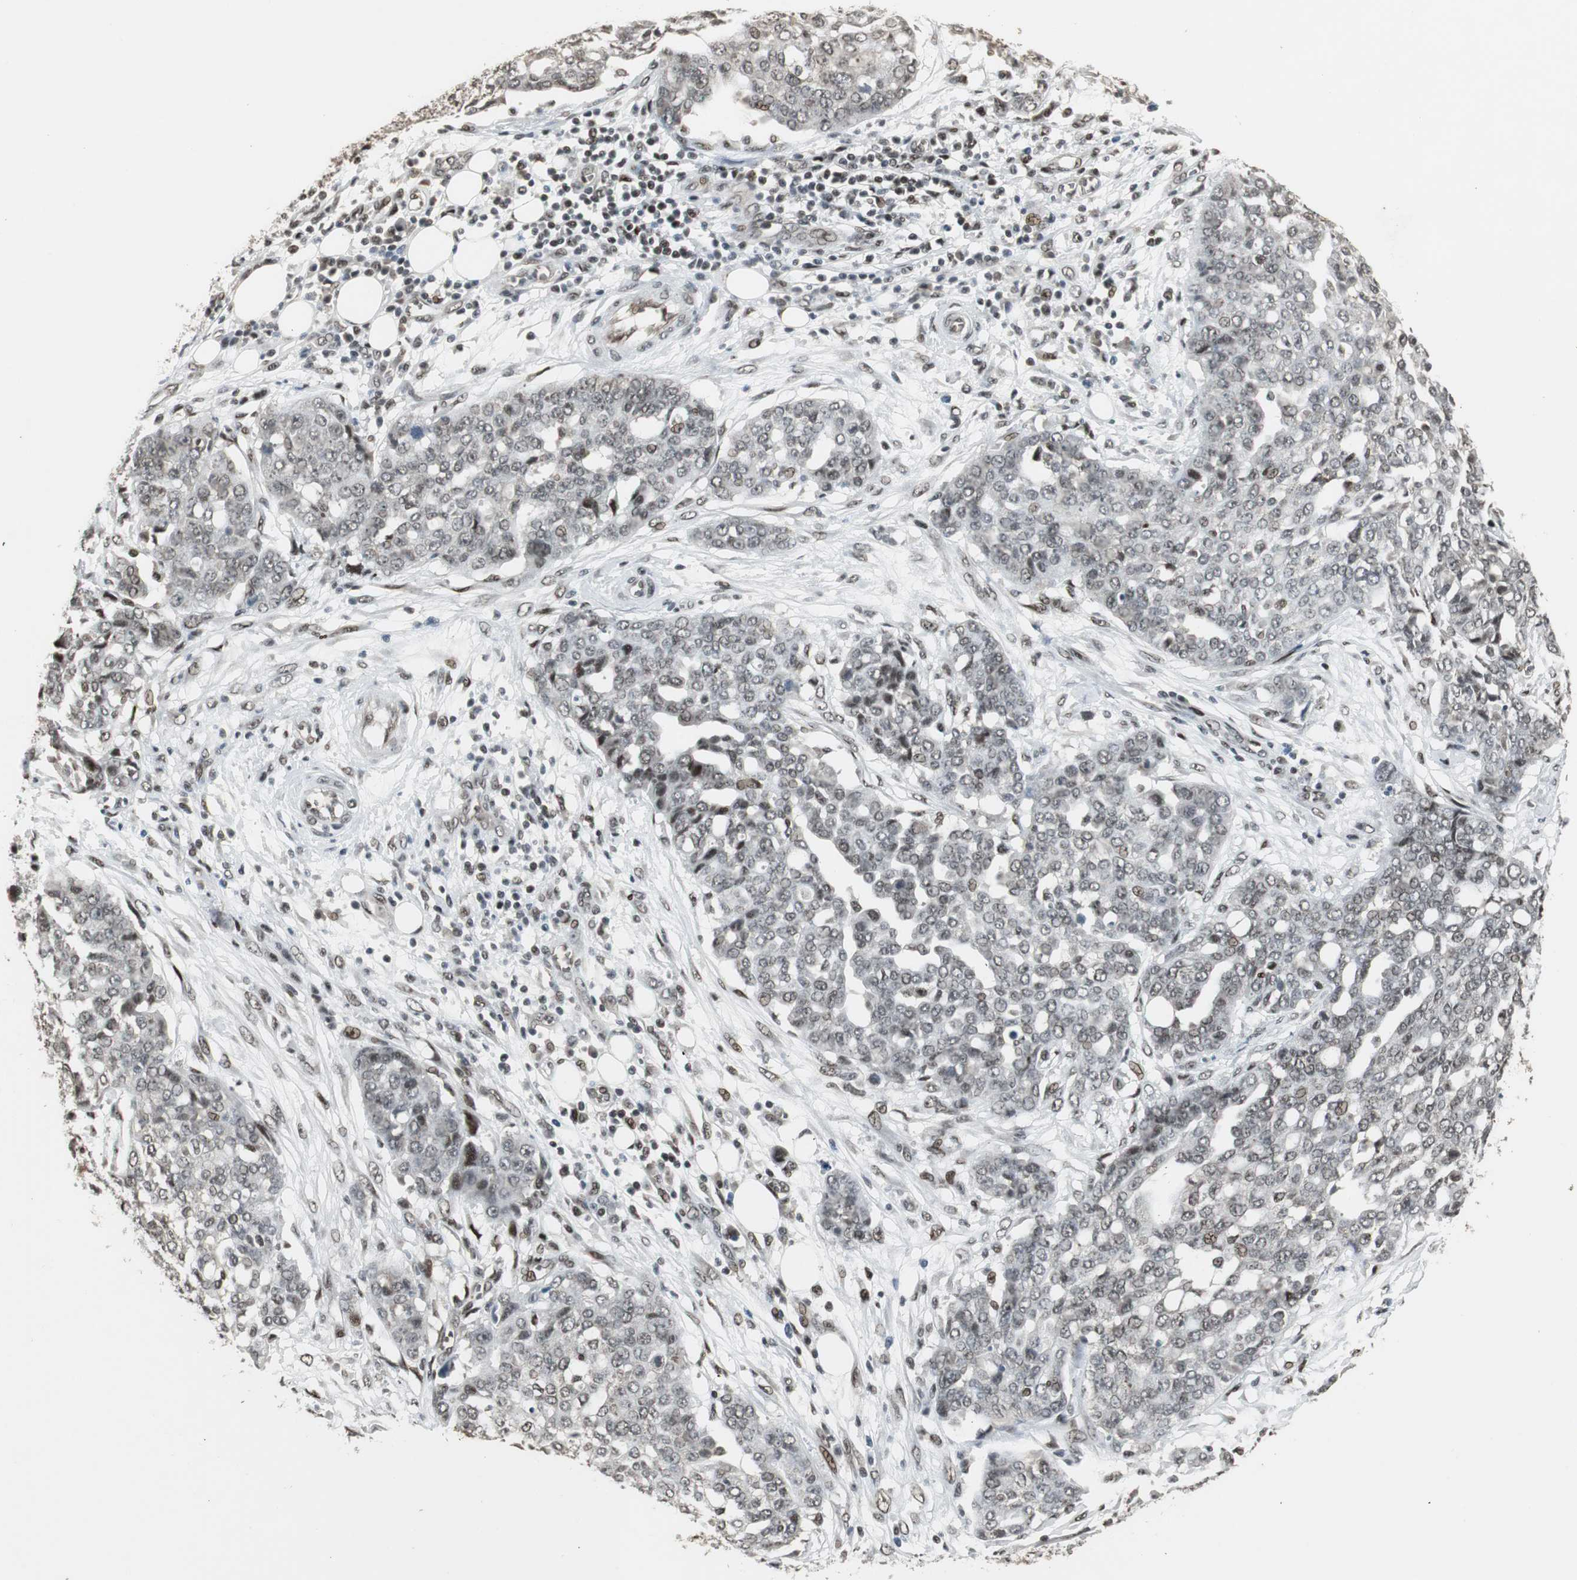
{"staining": {"intensity": "weak", "quantity": ">75%", "location": "nuclear"}, "tissue": "ovarian cancer", "cell_type": "Tumor cells", "image_type": "cancer", "snomed": [{"axis": "morphology", "description": "Cystadenocarcinoma, serous, NOS"}, {"axis": "topography", "description": "Soft tissue"}, {"axis": "topography", "description": "Ovary"}], "caption": "About >75% of tumor cells in ovarian cancer exhibit weak nuclear protein staining as visualized by brown immunohistochemical staining.", "gene": "TAF5", "patient": {"sex": "female", "age": 57}}